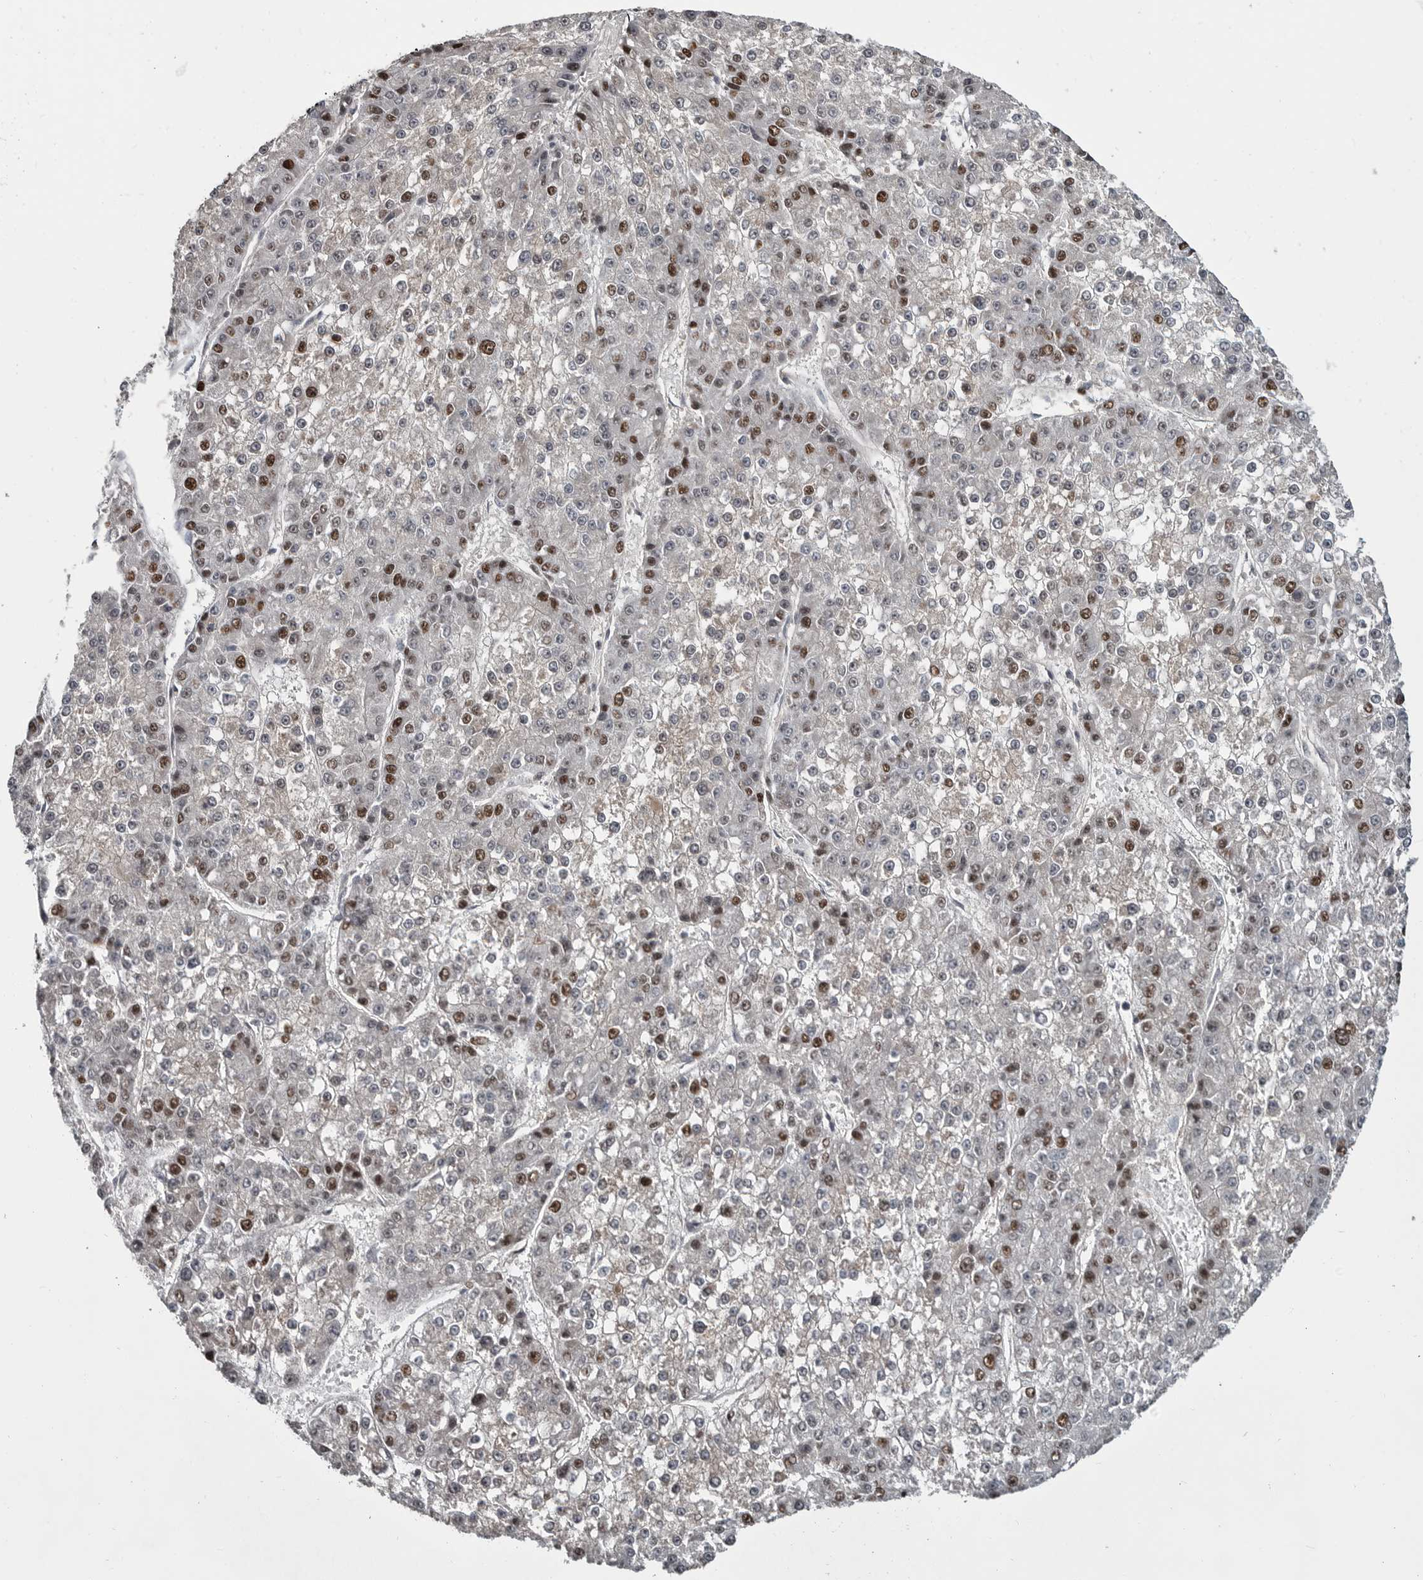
{"staining": {"intensity": "strong", "quantity": "25%-75%", "location": "nuclear"}, "tissue": "liver cancer", "cell_type": "Tumor cells", "image_type": "cancer", "snomed": [{"axis": "morphology", "description": "Carcinoma, Hepatocellular, NOS"}, {"axis": "topography", "description": "Liver"}], "caption": "Tumor cells reveal high levels of strong nuclear expression in about 25%-75% of cells in liver hepatocellular carcinoma.", "gene": "ZNF277", "patient": {"sex": "female", "age": 73}}